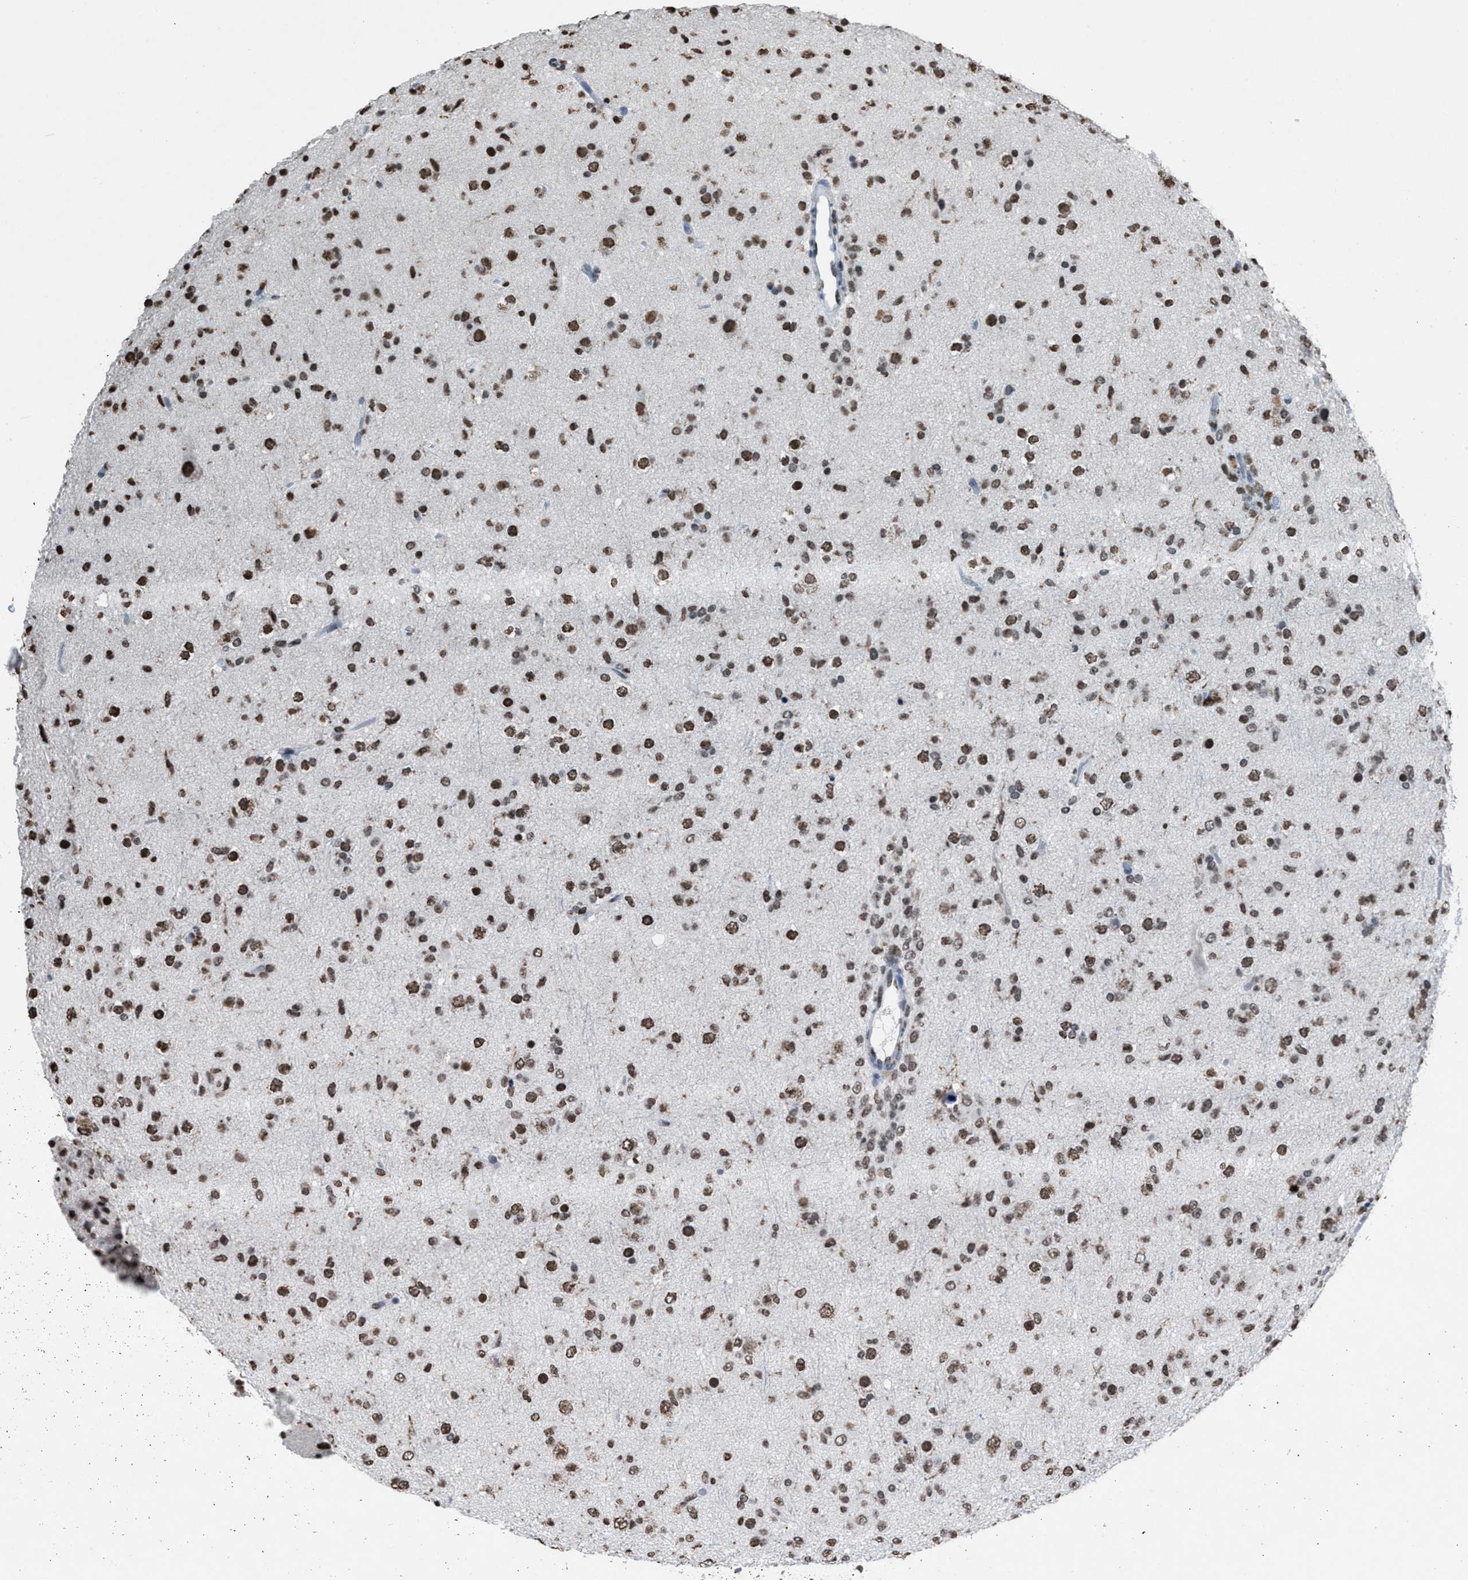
{"staining": {"intensity": "moderate", "quantity": ">75%", "location": "nuclear"}, "tissue": "glioma", "cell_type": "Tumor cells", "image_type": "cancer", "snomed": [{"axis": "morphology", "description": "Glioma, malignant, Low grade"}, {"axis": "topography", "description": "Brain"}], "caption": "Protein analysis of malignant glioma (low-grade) tissue reveals moderate nuclear staining in approximately >75% of tumor cells.", "gene": "NUP88", "patient": {"sex": "male", "age": 65}}